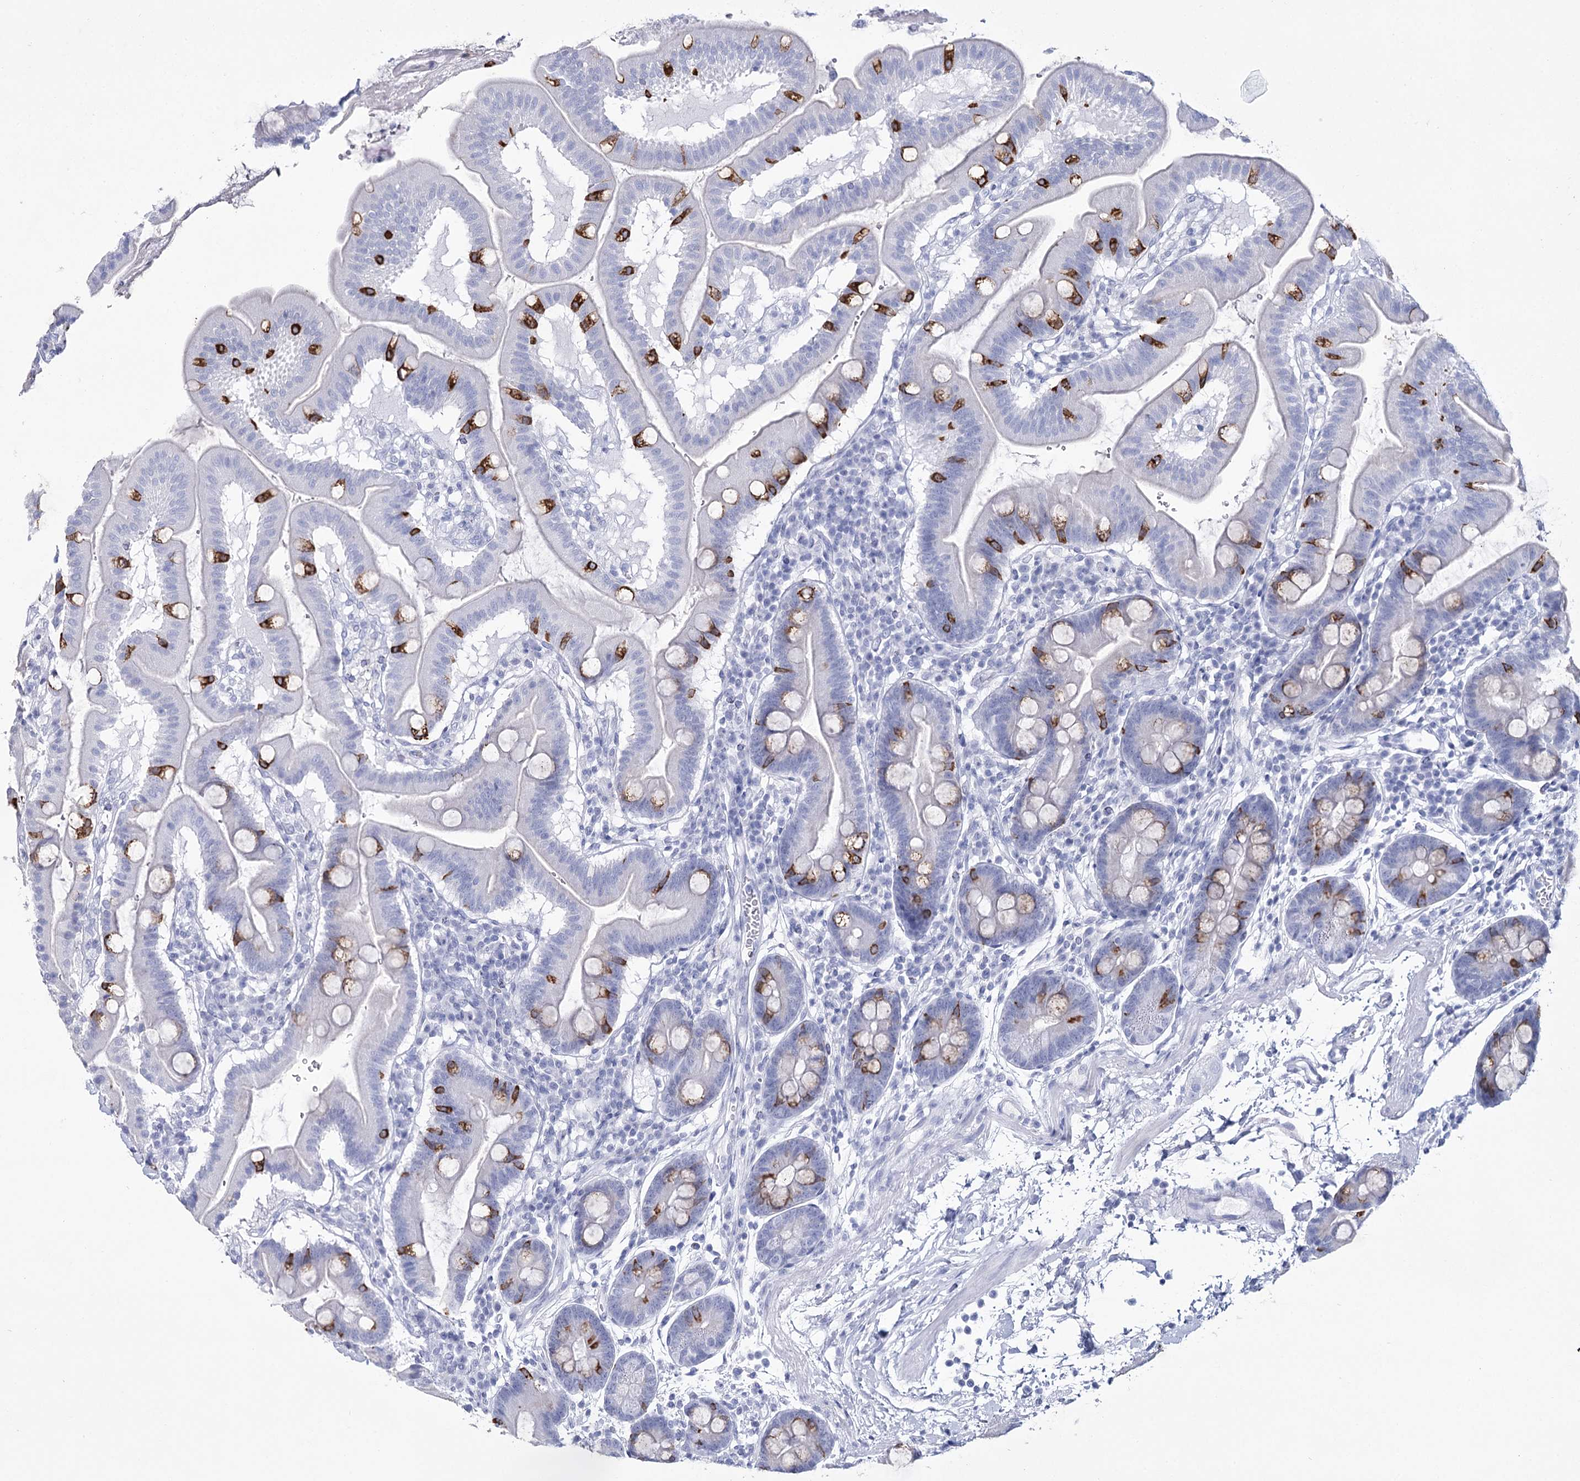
{"staining": {"intensity": "strong", "quantity": "<25%", "location": "cytoplasmic/membranous"}, "tissue": "duodenum", "cell_type": "Glandular cells", "image_type": "normal", "snomed": [{"axis": "morphology", "description": "Normal tissue, NOS"}, {"axis": "morphology", "description": "Adenocarcinoma, NOS"}, {"axis": "topography", "description": "Pancreas"}, {"axis": "topography", "description": "Duodenum"}], "caption": "The image demonstrates immunohistochemical staining of benign duodenum. There is strong cytoplasmic/membranous positivity is seen in approximately <25% of glandular cells.", "gene": "RNF186", "patient": {"sex": "male", "age": 50}}